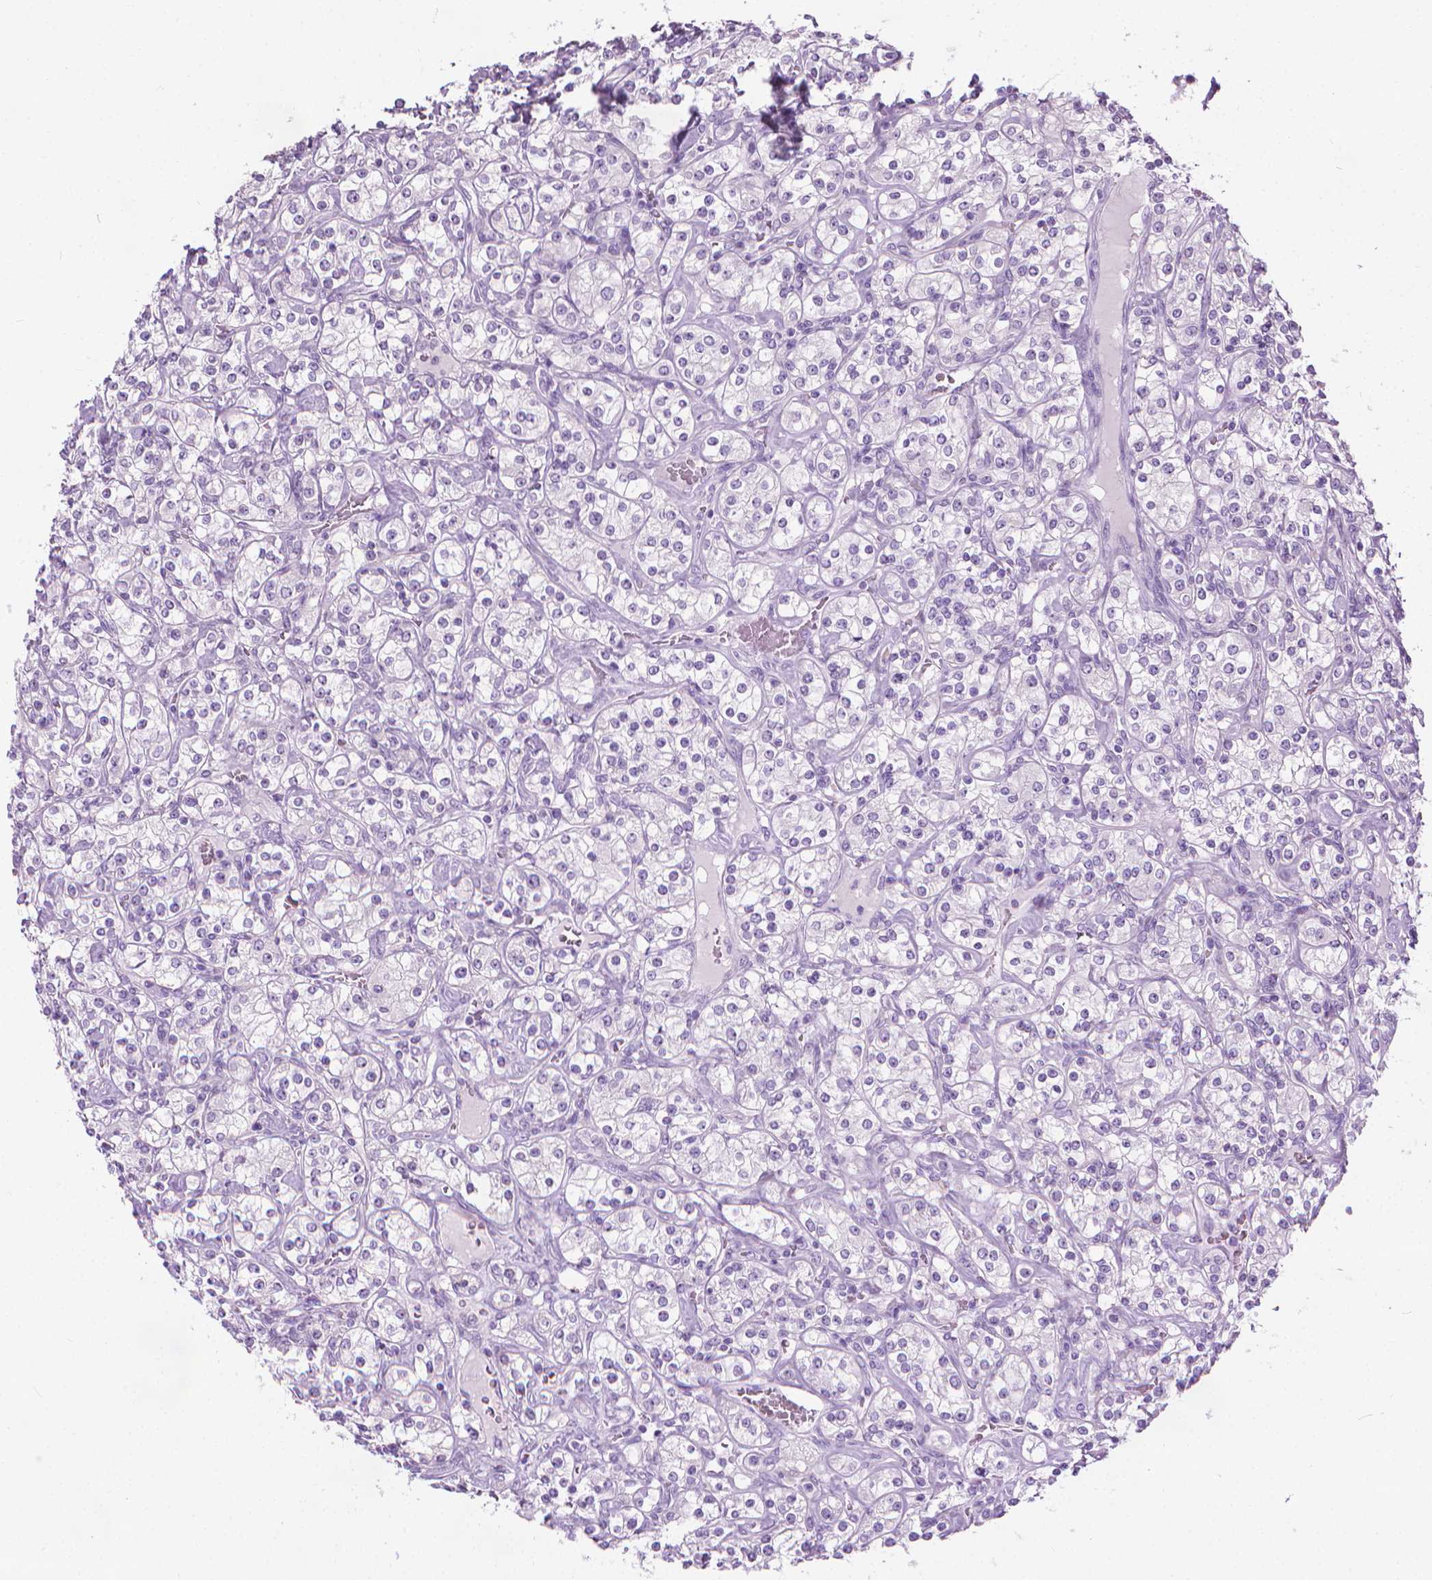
{"staining": {"intensity": "negative", "quantity": "none", "location": "none"}, "tissue": "renal cancer", "cell_type": "Tumor cells", "image_type": "cancer", "snomed": [{"axis": "morphology", "description": "Adenocarcinoma, NOS"}, {"axis": "topography", "description": "Kidney"}], "caption": "The micrograph shows no staining of tumor cells in renal cancer (adenocarcinoma).", "gene": "DNAI7", "patient": {"sex": "male", "age": 77}}